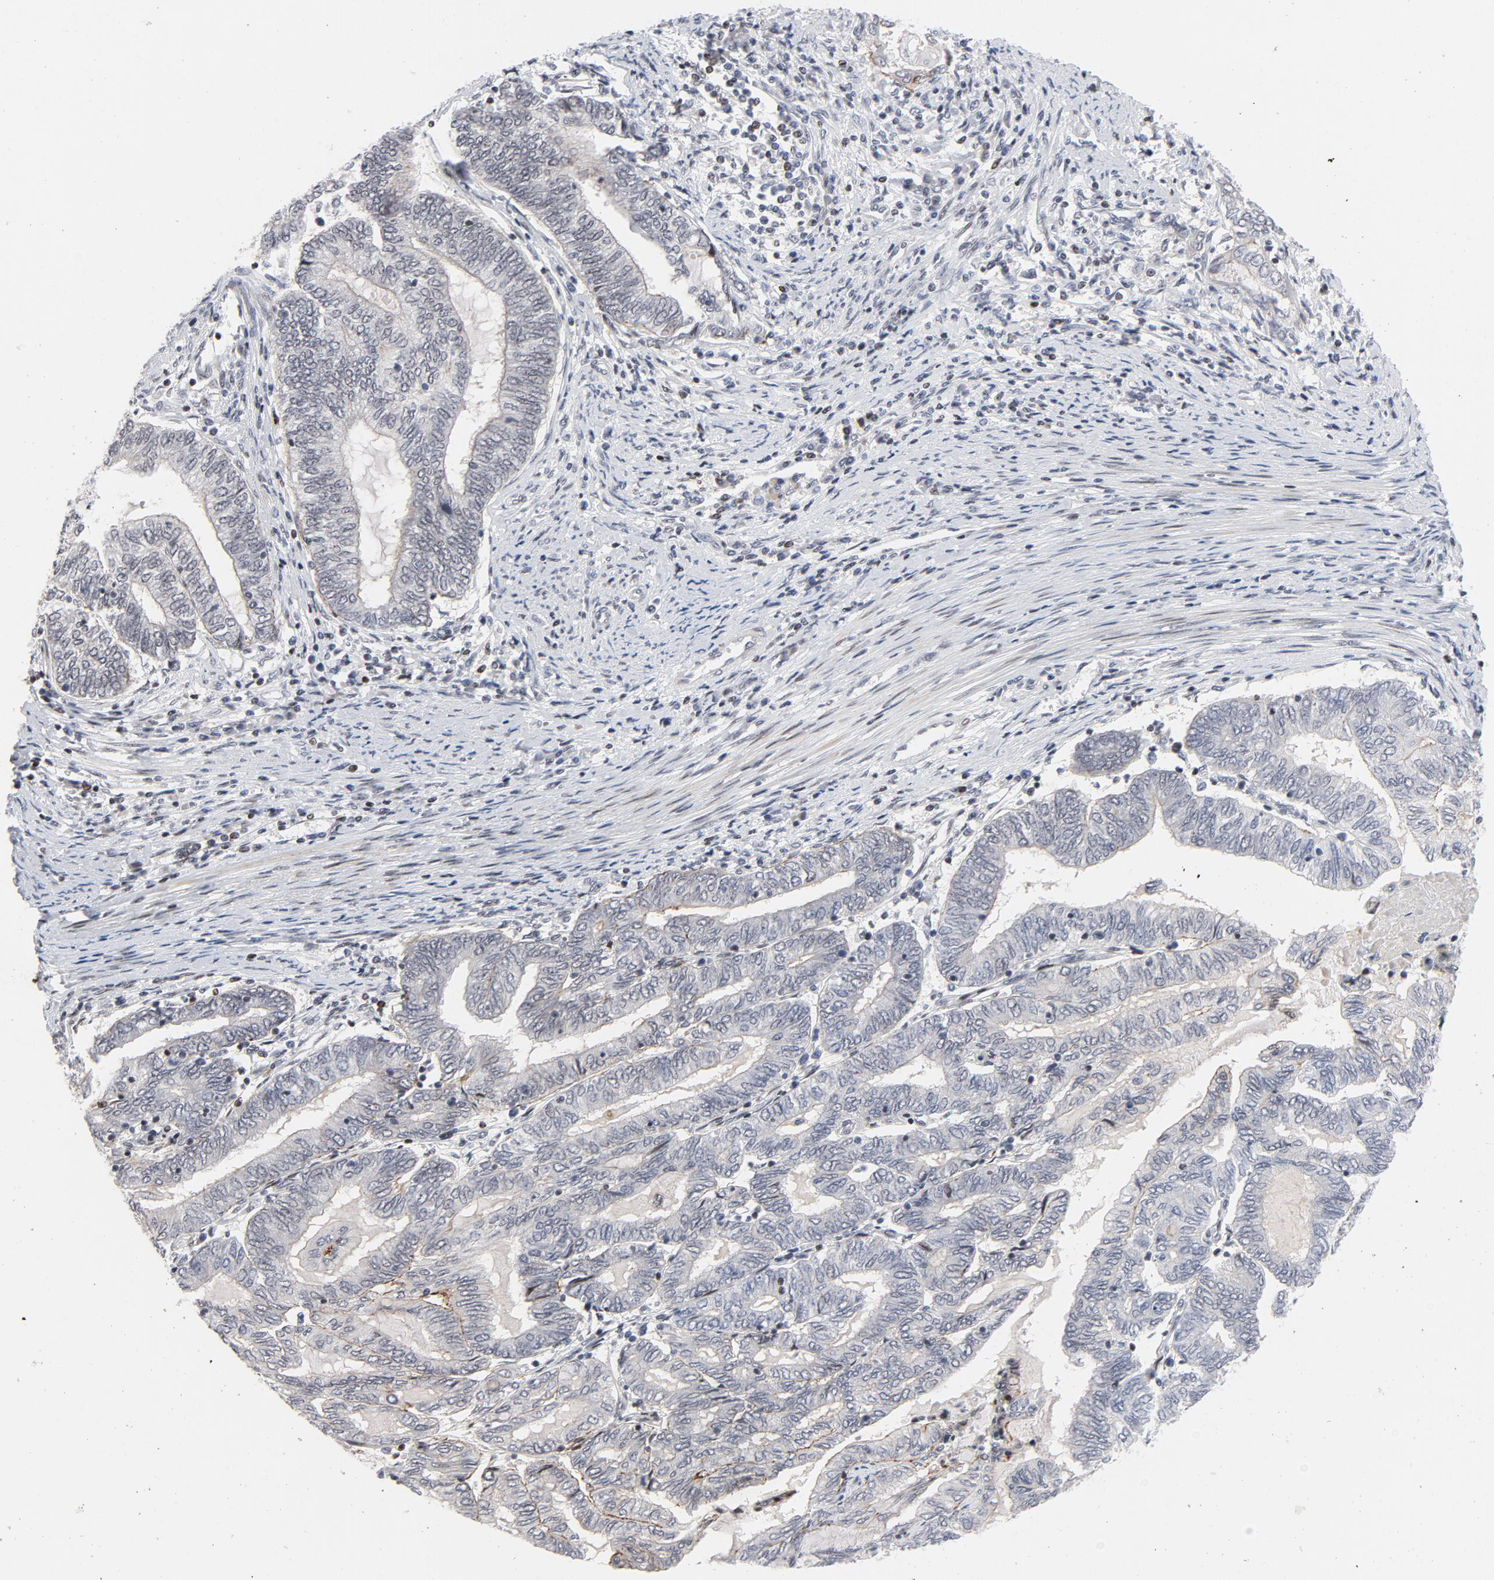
{"staining": {"intensity": "weak", "quantity": "<25%", "location": "cytoplasmic/membranous,nuclear"}, "tissue": "endometrial cancer", "cell_type": "Tumor cells", "image_type": "cancer", "snomed": [{"axis": "morphology", "description": "Adenocarcinoma, NOS"}, {"axis": "topography", "description": "Uterus"}, {"axis": "topography", "description": "Endometrium"}], "caption": "DAB (3,3'-diaminobenzidine) immunohistochemical staining of human endometrial adenocarcinoma shows no significant expression in tumor cells. (DAB IHC visualized using brightfield microscopy, high magnification).", "gene": "NFIC", "patient": {"sex": "female", "age": 70}}